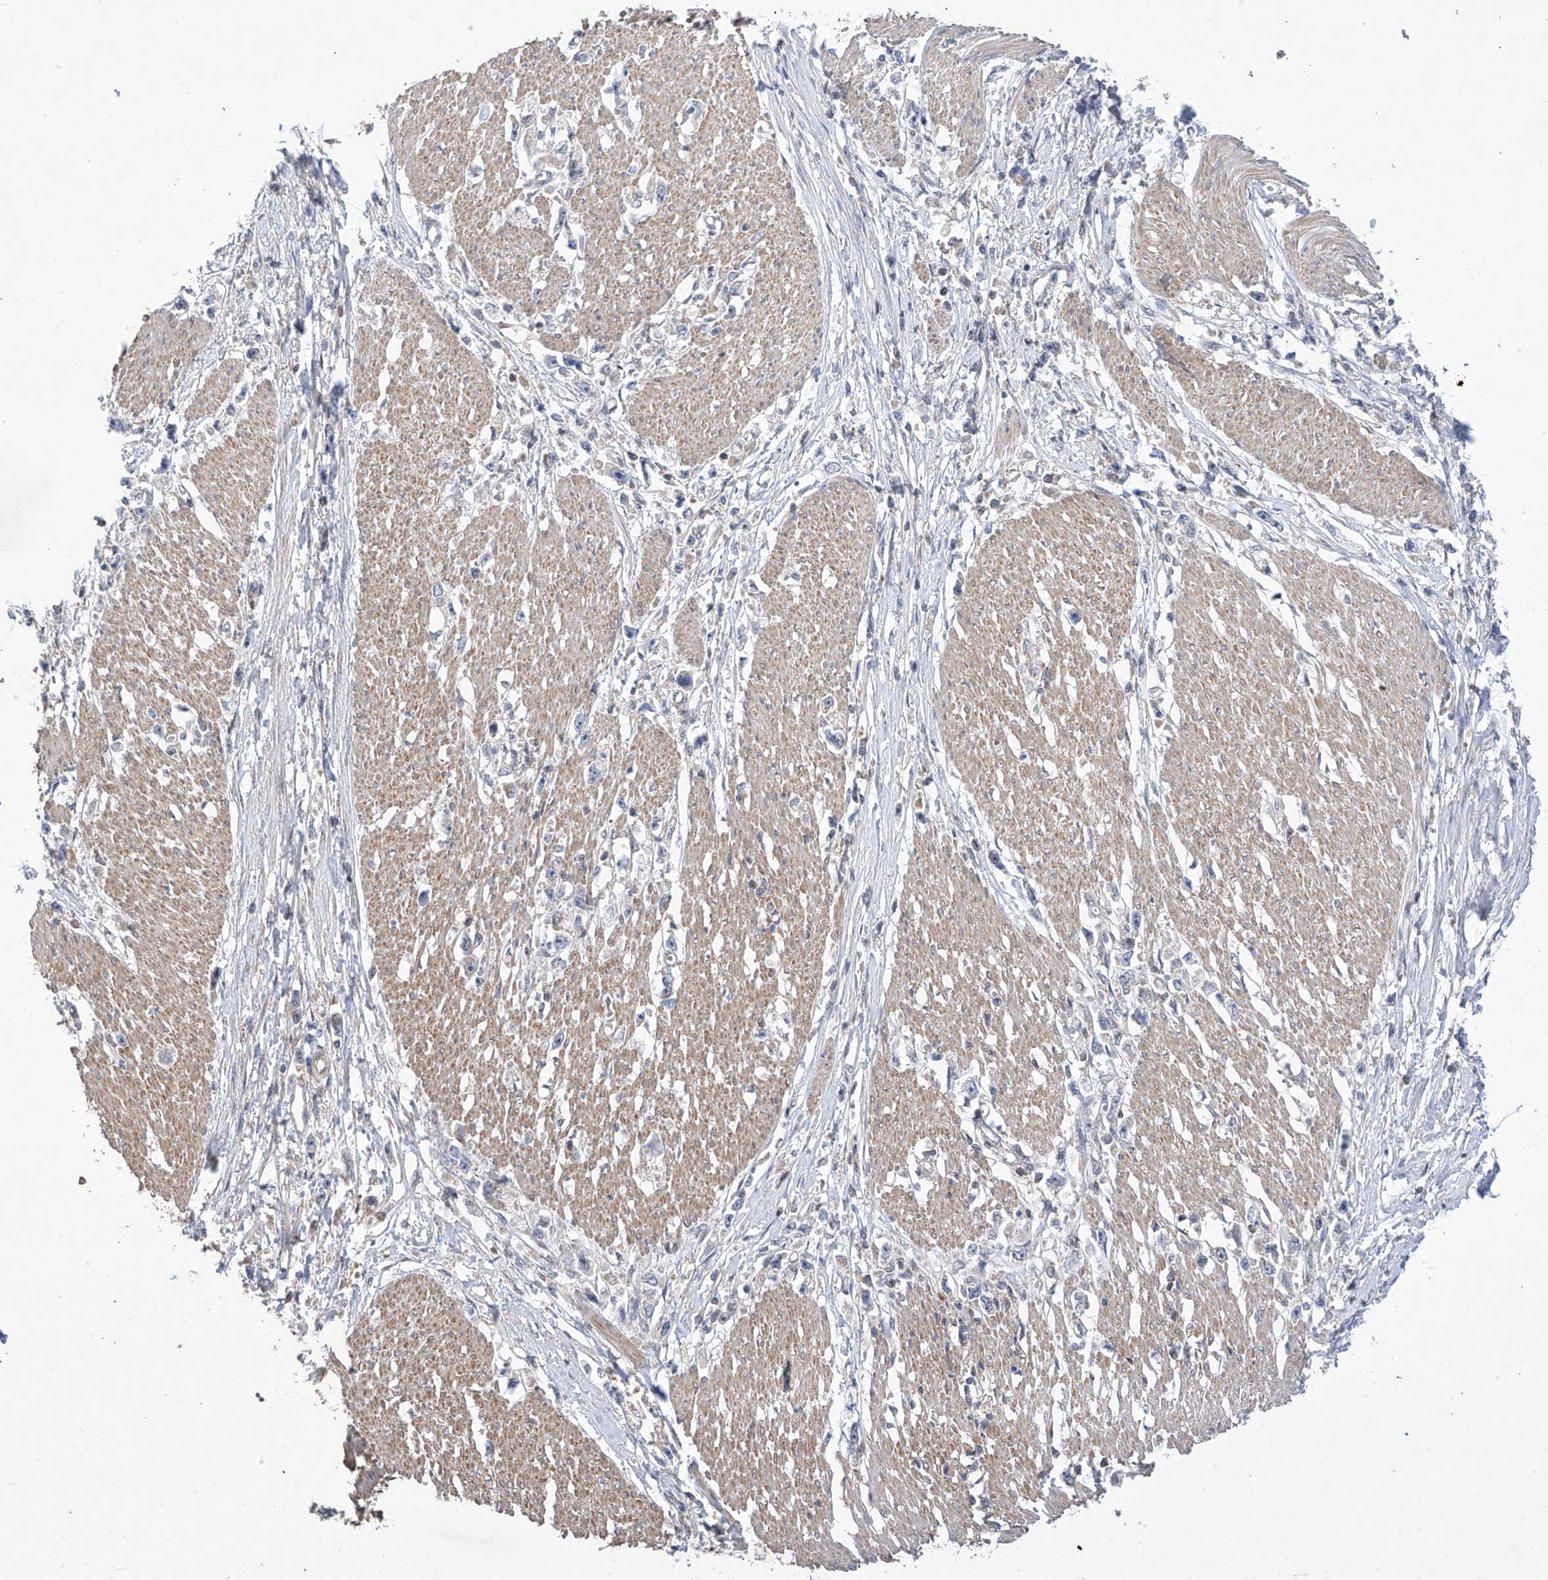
{"staining": {"intensity": "negative", "quantity": "none", "location": "none"}, "tissue": "stomach cancer", "cell_type": "Tumor cells", "image_type": "cancer", "snomed": [{"axis": "morphology", "description": "Adenocarcinoma, NOS"}, {"axis": "topography", "description": "Stomach"}], "caption": "Stomach cancer (adenocarcinoma) was stained to show a protein in brown. There is no significant expression in tumor cells. The staining was performed using DAB (3,3'-diaminobenzidine) to visualize the protein expression in brown, while the nuclei were stained in blue with hematoxylin (Magnification: 20x).", "gene": "KIFC2", "patient": {"sex": "female", "age": 59}}